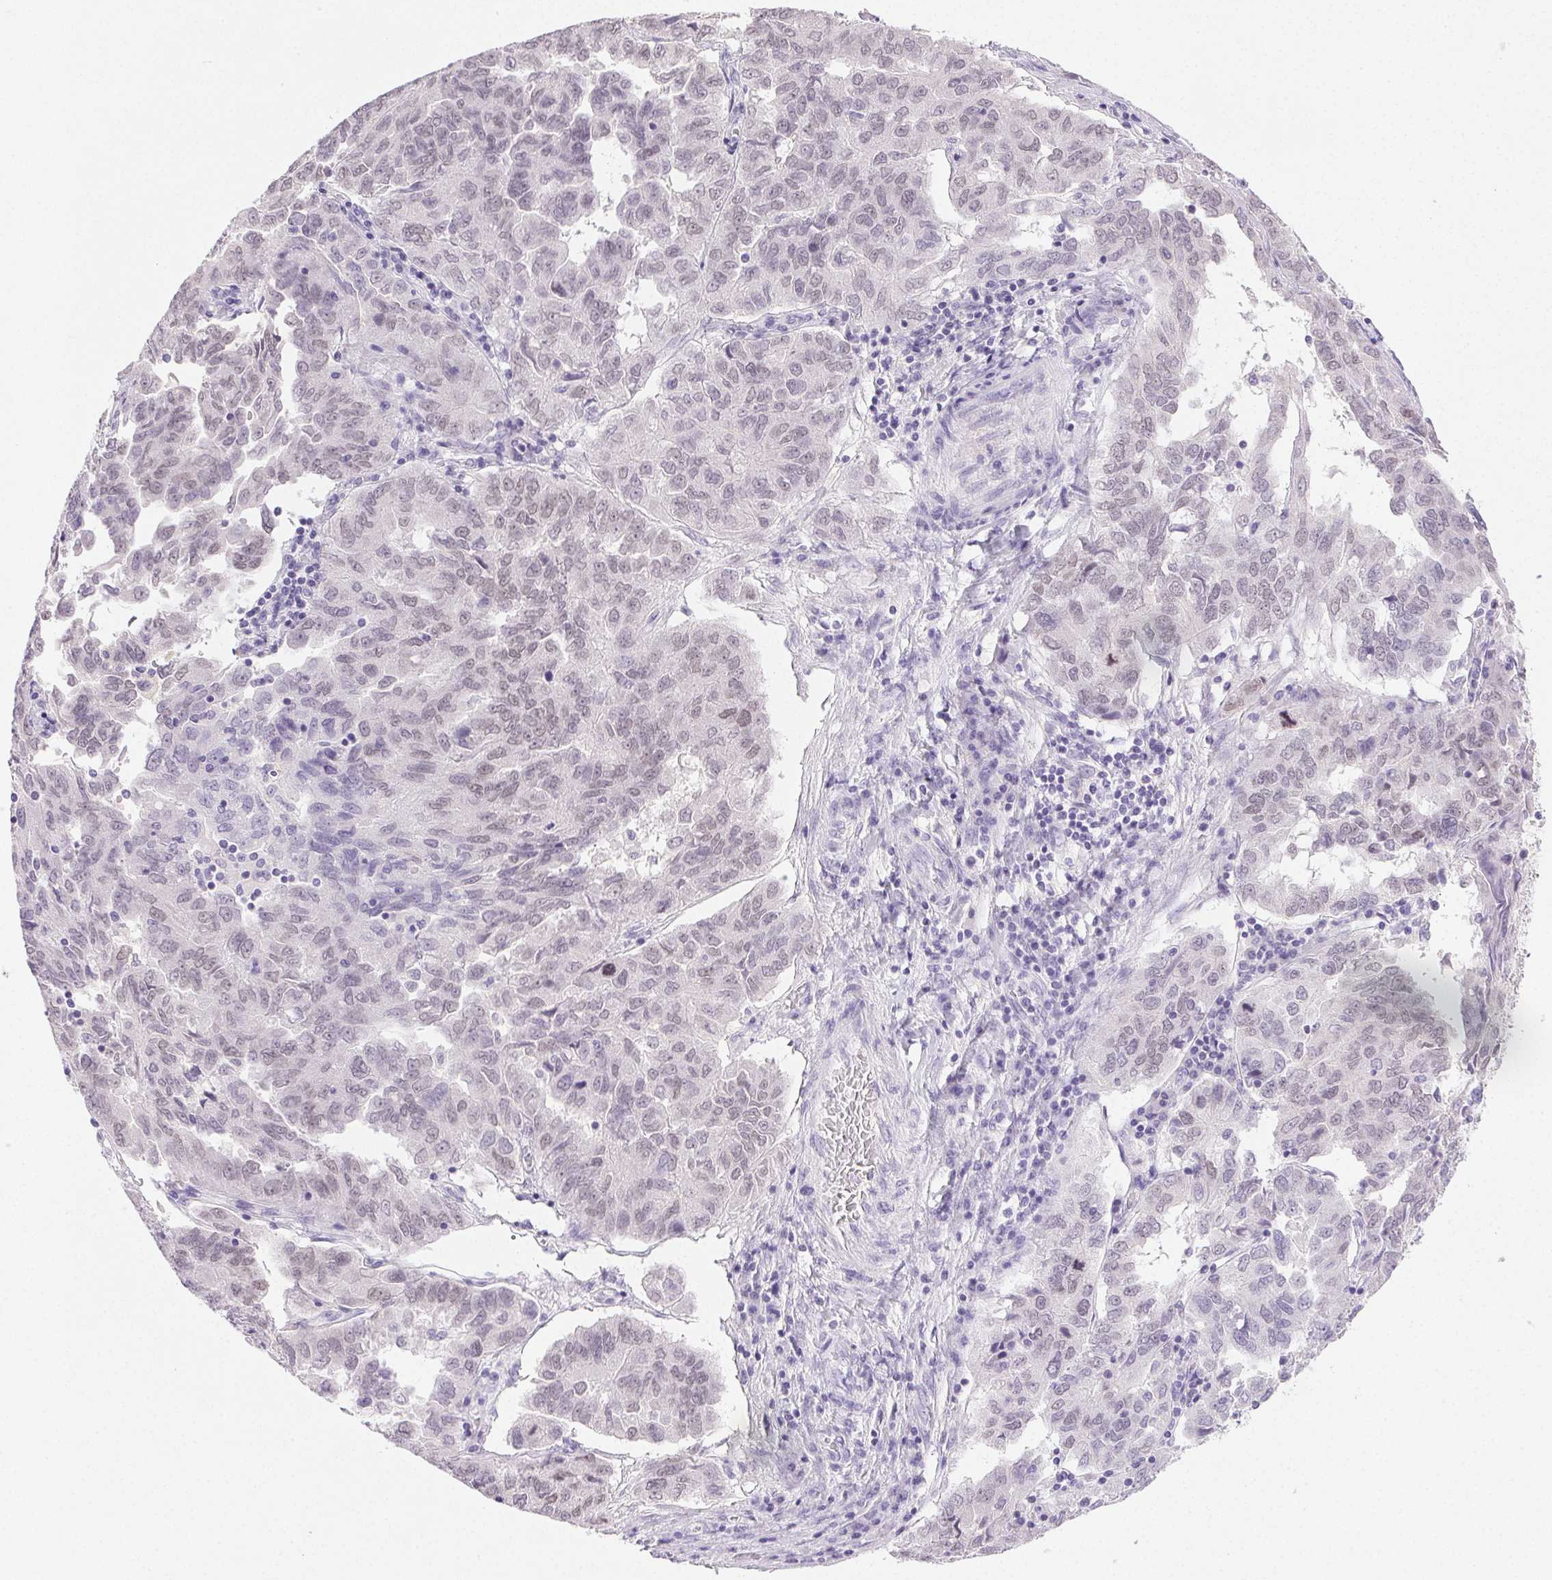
{"staining": {"intensity": "weak", "quantity": "<25%", "location": "nuclear"}, "tissue": "ovarian cancer", "cell_type": "Tumor cells", "image_type": "cancer", "snomed": [{"axis": "morphology", "description": "Cystadenocarcinoma, serous, NOS"}, {"axis": "topography", "description": "Ovary"}], "caption": "Immunohistochemistry image of neoplastic tissue: ovarian serous cystadenocarcinoma stained with DAB (3,3'-diaminobenzidine) exhibits no significant protein positivity in tumor cells.", "gene": "EMX2", "patient": {"sex": "female", "age": 64}}